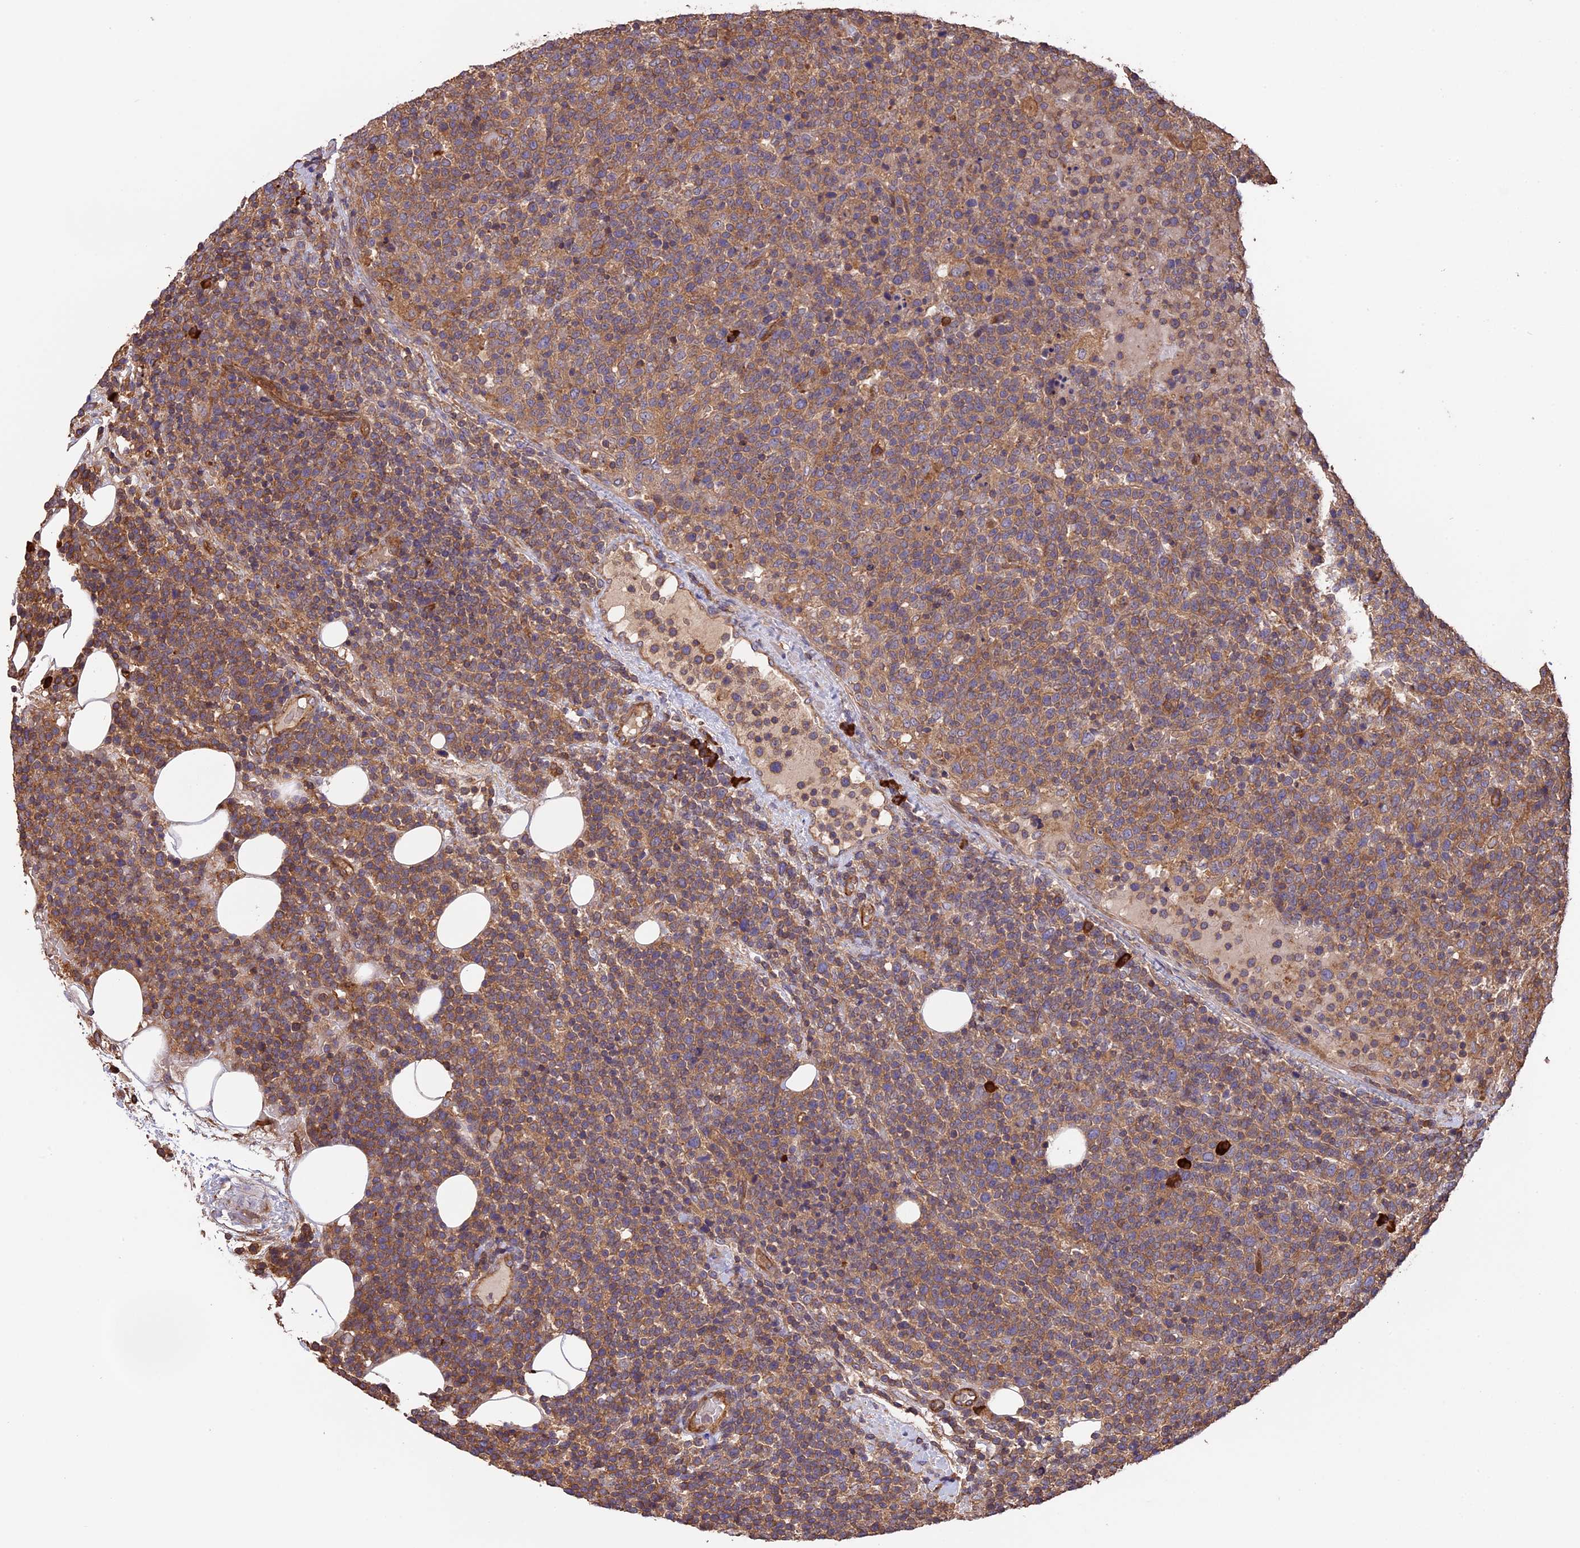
{"staining": {"intensity": "moderate", "quantity": ">75%", "location": "cytoplasmic/membranous"}, "tissue": "lymphoma", "cell_type": "Tumor cells", "image_type": "cancer", "snomed": [{"axis": "morphology", "description": "Malignant lymphoma, non-Hodgkin's type, High grade"}, {"axis": "topography", "description": "Lymph node"}], "caption": "DAB immunohistochemical staining of malignant lymphoma, non-Hodgkin's type (high-grade) shows moderate cytoplasmic/membranous protein staining in about >75% of tumor cells.", "gene": "GAS8", "patient": {"sex": "male", "age": 61}}